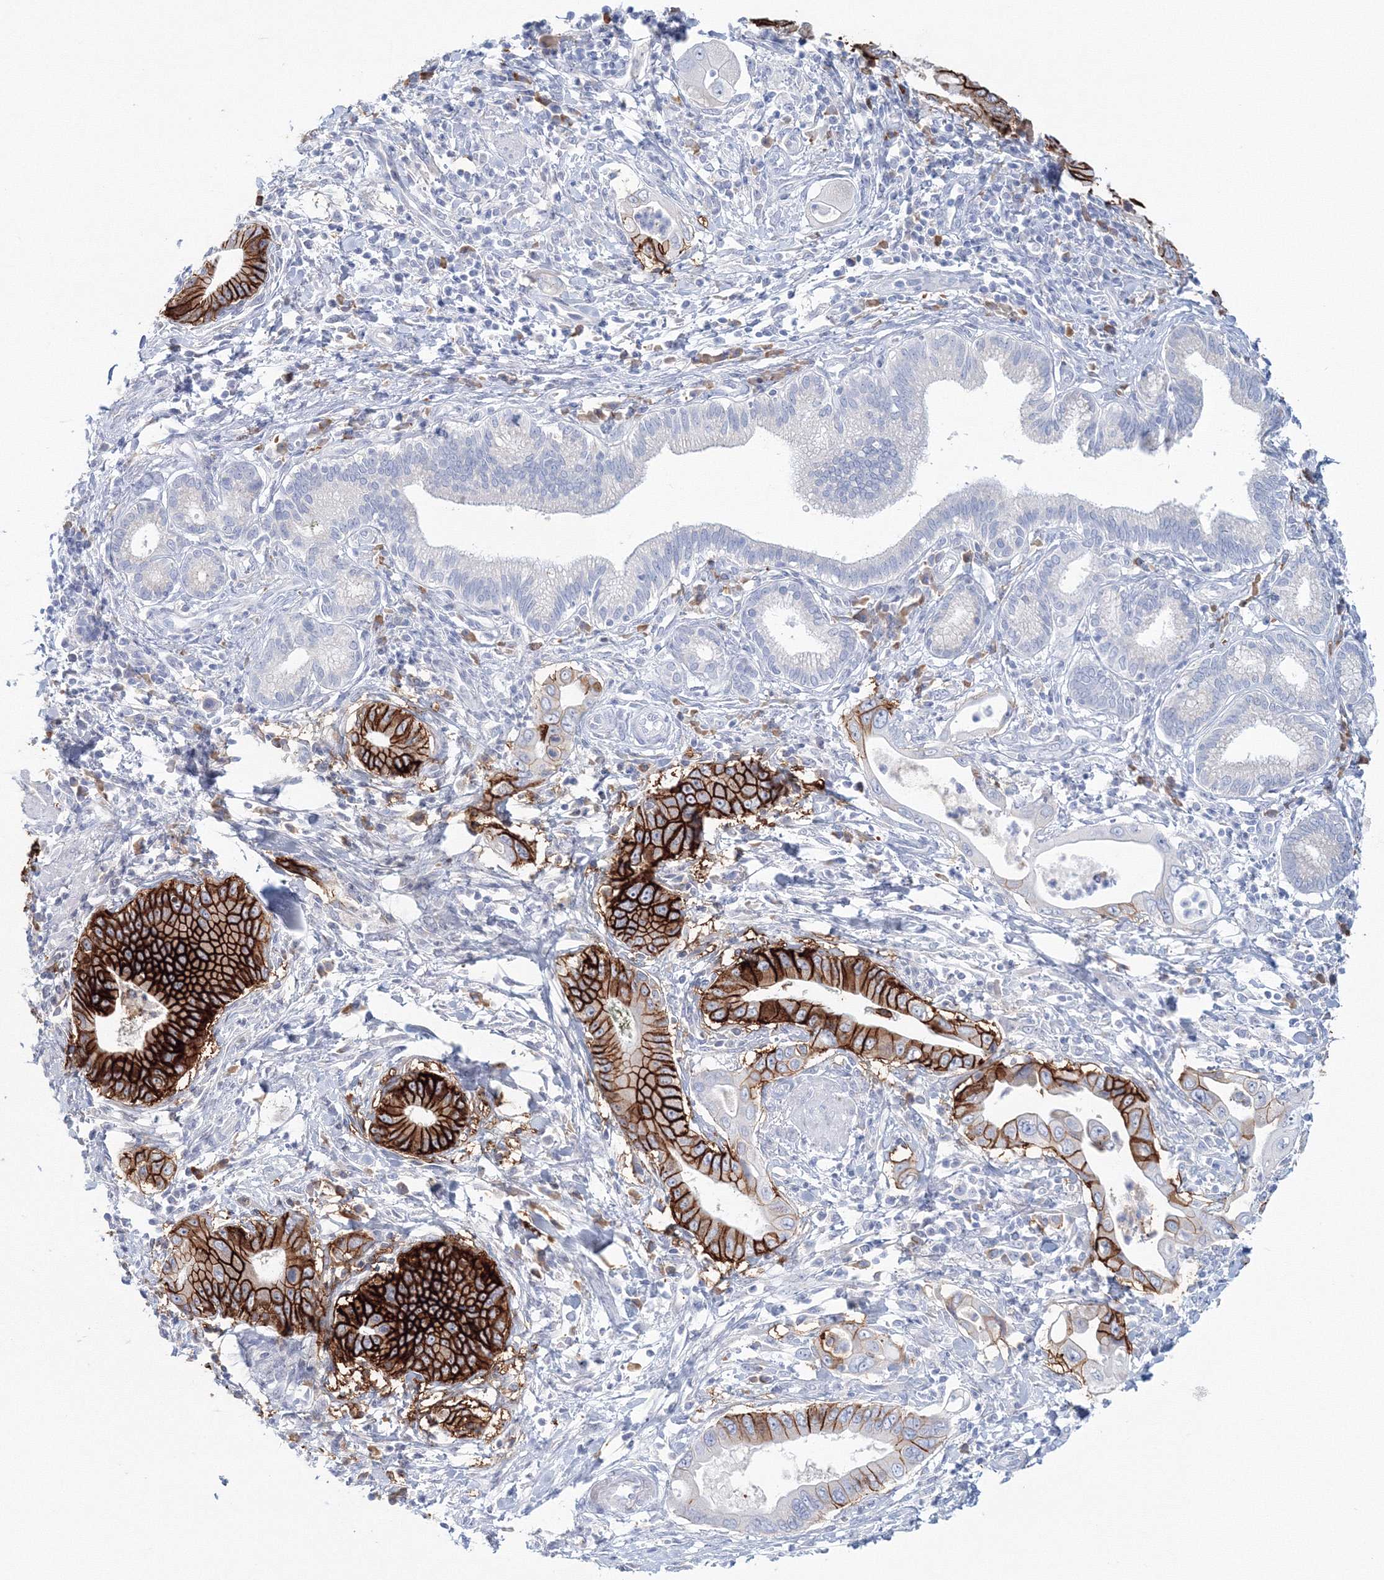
{"staining": {"intensity": "strong", "quantity": "25%-75%", "location": "cytoplasmic/membranous"}, "tissue": "pancreatic cancer", "cell_type": "Tumor cells", "image_type": "cancer", "snomed": [{"axis": "morphology", "description": "Adenocarcinoma, NOS"}, {"axis": "topography", "description": "Pancreas"}], "caption": "Pancreatic adenocarcinoma tissue demonstrates strong cytoplasmic/membranous expression in approximately 25%-75% of tumor cells, visualized by immunohistochemistry.", "gene": "VSIG1", "patient": {"sex": "male", "age": 78}}